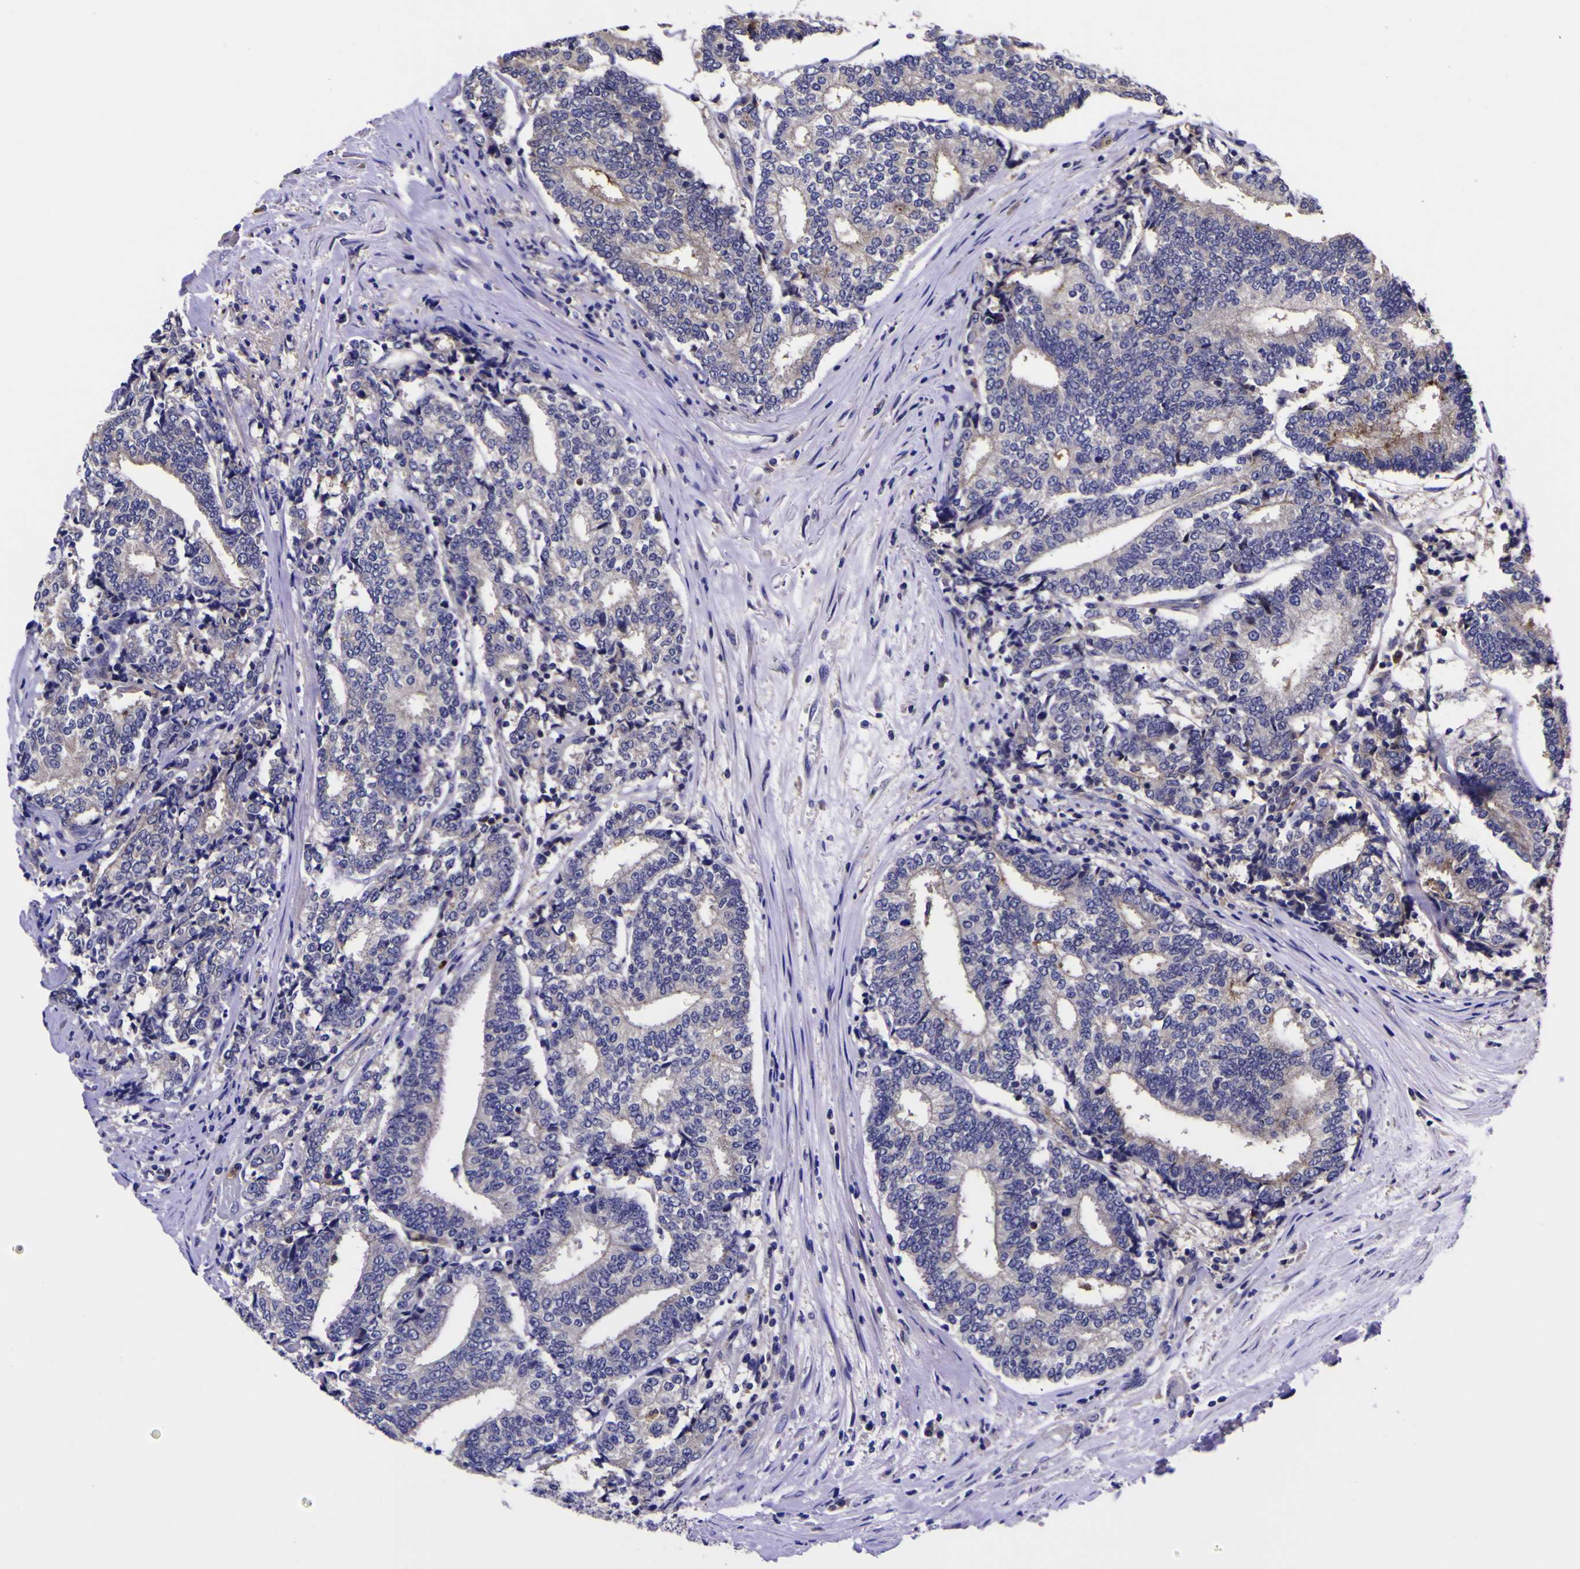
{"staining": {"intensity": "negative", "quantity": "none", "location": "none"}, "tissue": "prostate cancer", "cell_type": "Tumor cells", "image_type": "cancer", "snomed": [{"axis": "morphology", "description": "Normal tissue, NOS"}, {"axis": "morphology", "description": "Adenocarcinoma, High grade"}, {"axis": "topography", "description": "Prostate"}, {"axis": "topography", "description": "Seminal veicle"}], "caption": "Immunohistochemistry image of prostate cancer (high-grade adenocarcinoma) stained for a protein (brown), which demonstrates no positivity in tumor cells.", "gene": "MAPK14", "patient": {"sex": "male", "age": 55}}